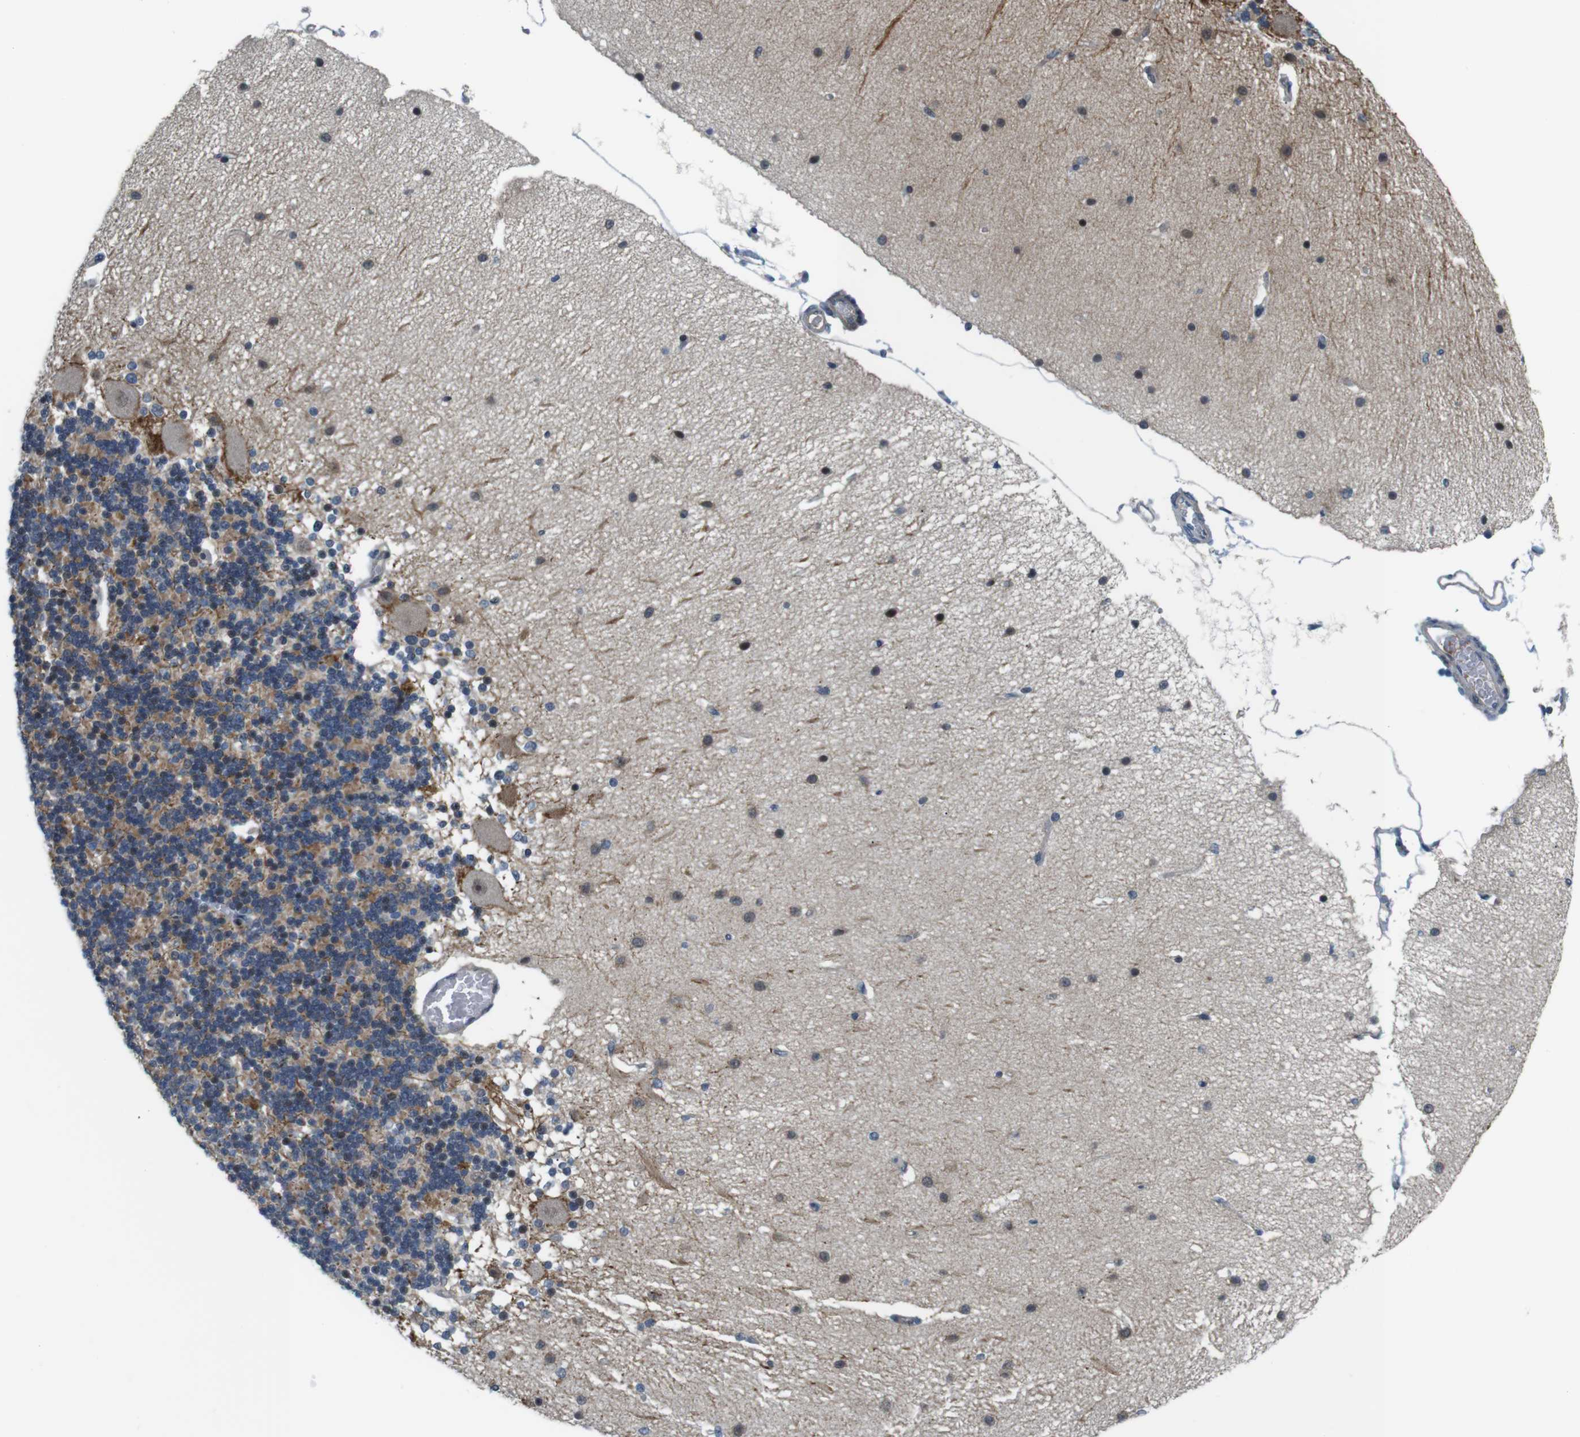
{"staining": {"intensity": "weak", "quantity": "25%-75%", "location": "nuclear"}, "tissue": "cerebellum", "cell_type": "Cells in granular layer", "image_type": "normal", "snomed": [{"axis": "morphology", "description": "Normal tissue, NOS"}, {"axis": "topography", "description": "Cerebellum"}], "caption": "IHC image of normal human cerebellum stained for a protein (brown), which exhibits low levels of weak nuclear positivity in about 25%-75% of cells in granular layer.", "gene": "SMCO2", "patient": {"sex": "female", "age": 54}}